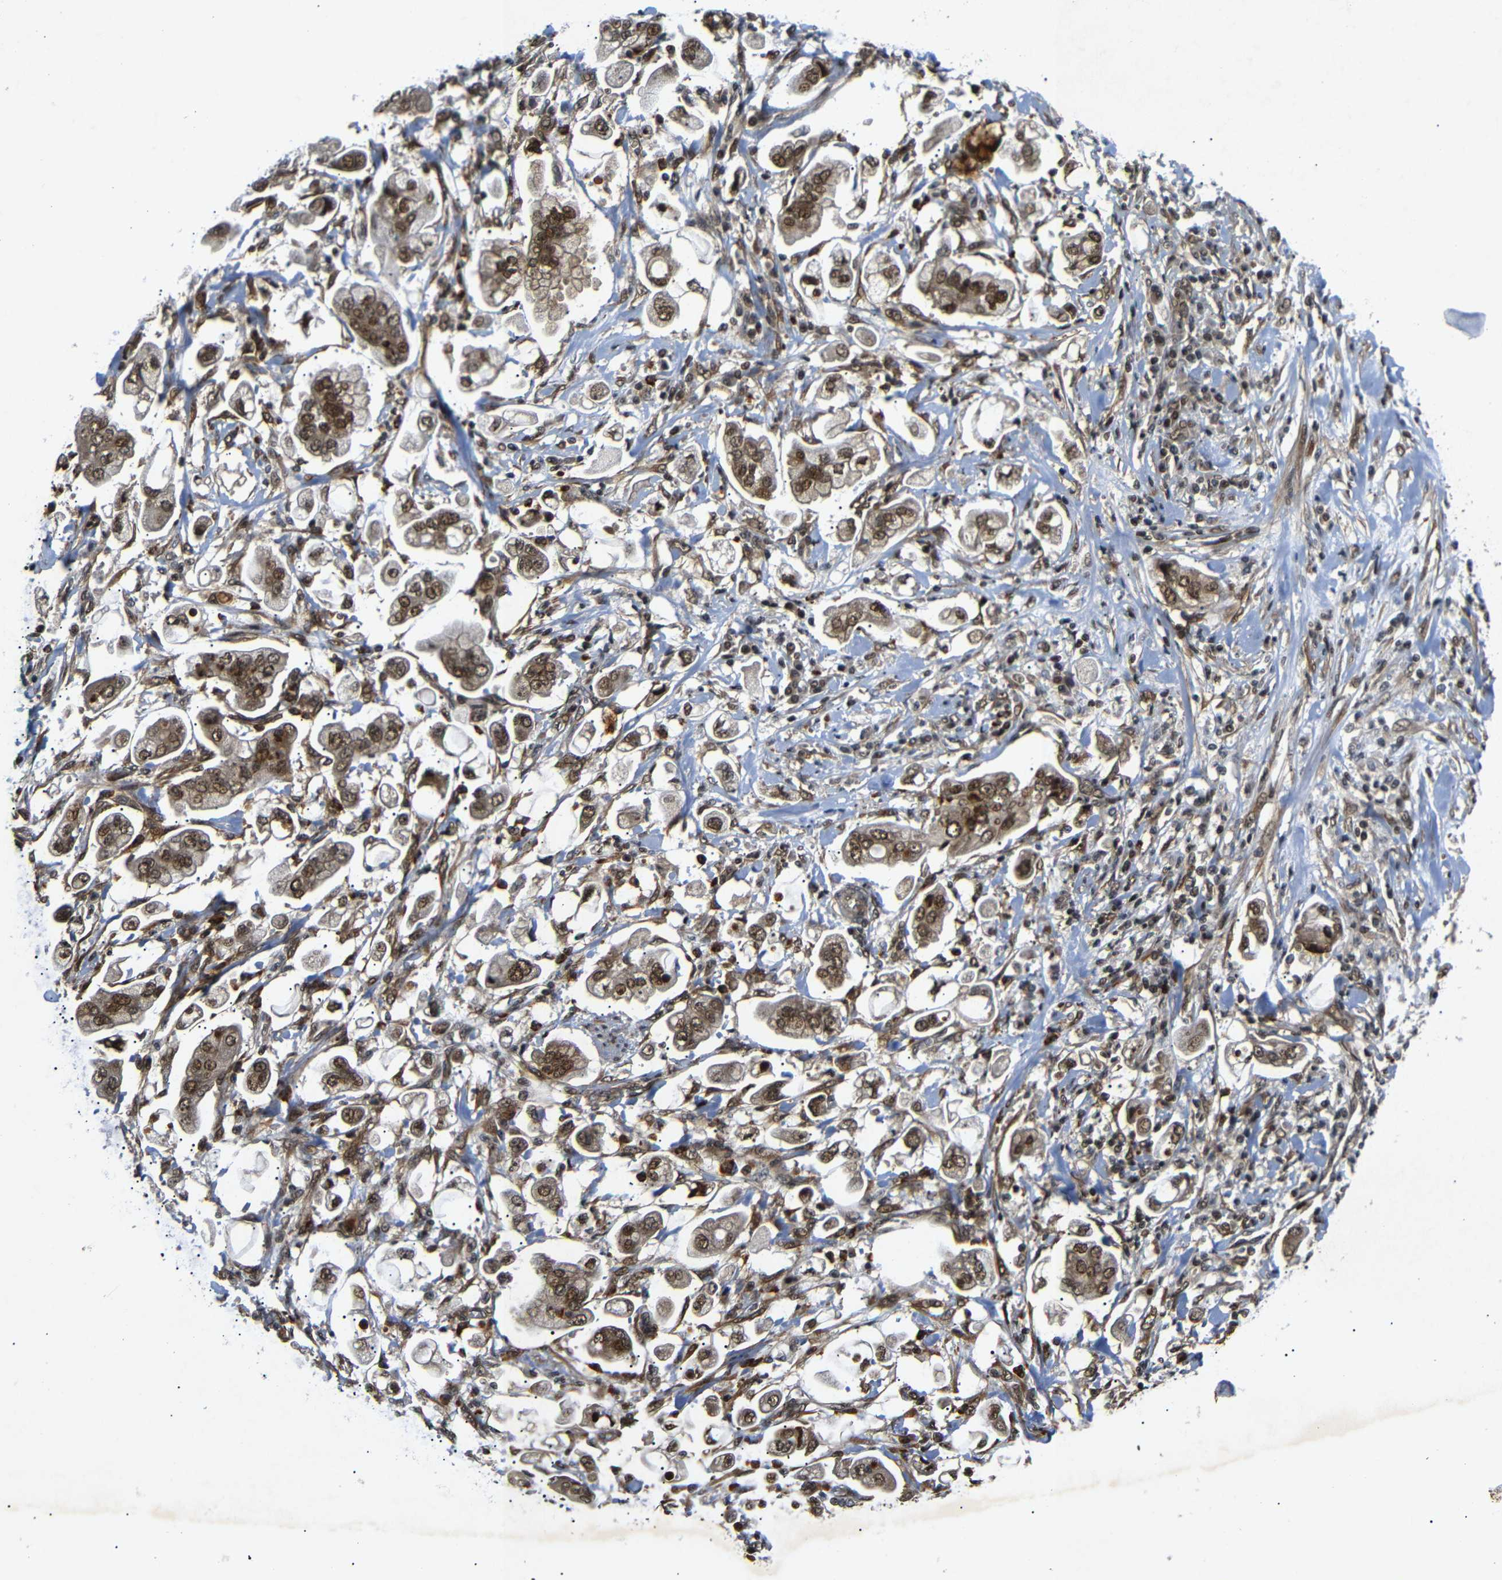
{"staining": {"intensity": "moderate", "quantity": ">75%", "location": "cytoplasmic/membranous,nuclear"}, "tissue": "stomach cancer", "cell_type": "Tumor cells", "image_type": "cancer", "snomed": [{"axis": "morphology", "description": "Adenocarcinoma, NOS"}, {"axis": "topography", "description": "Stomach"}], "caption": "DAB immunohistochemical staining of human stomach adenocarcinoma exhibits moderate cytoplasmic/membranous and nuclear protein positivity in about >75% of tumor cells.", "gene": "KIF23", "patient": {"sex": "male", "age": 62}}